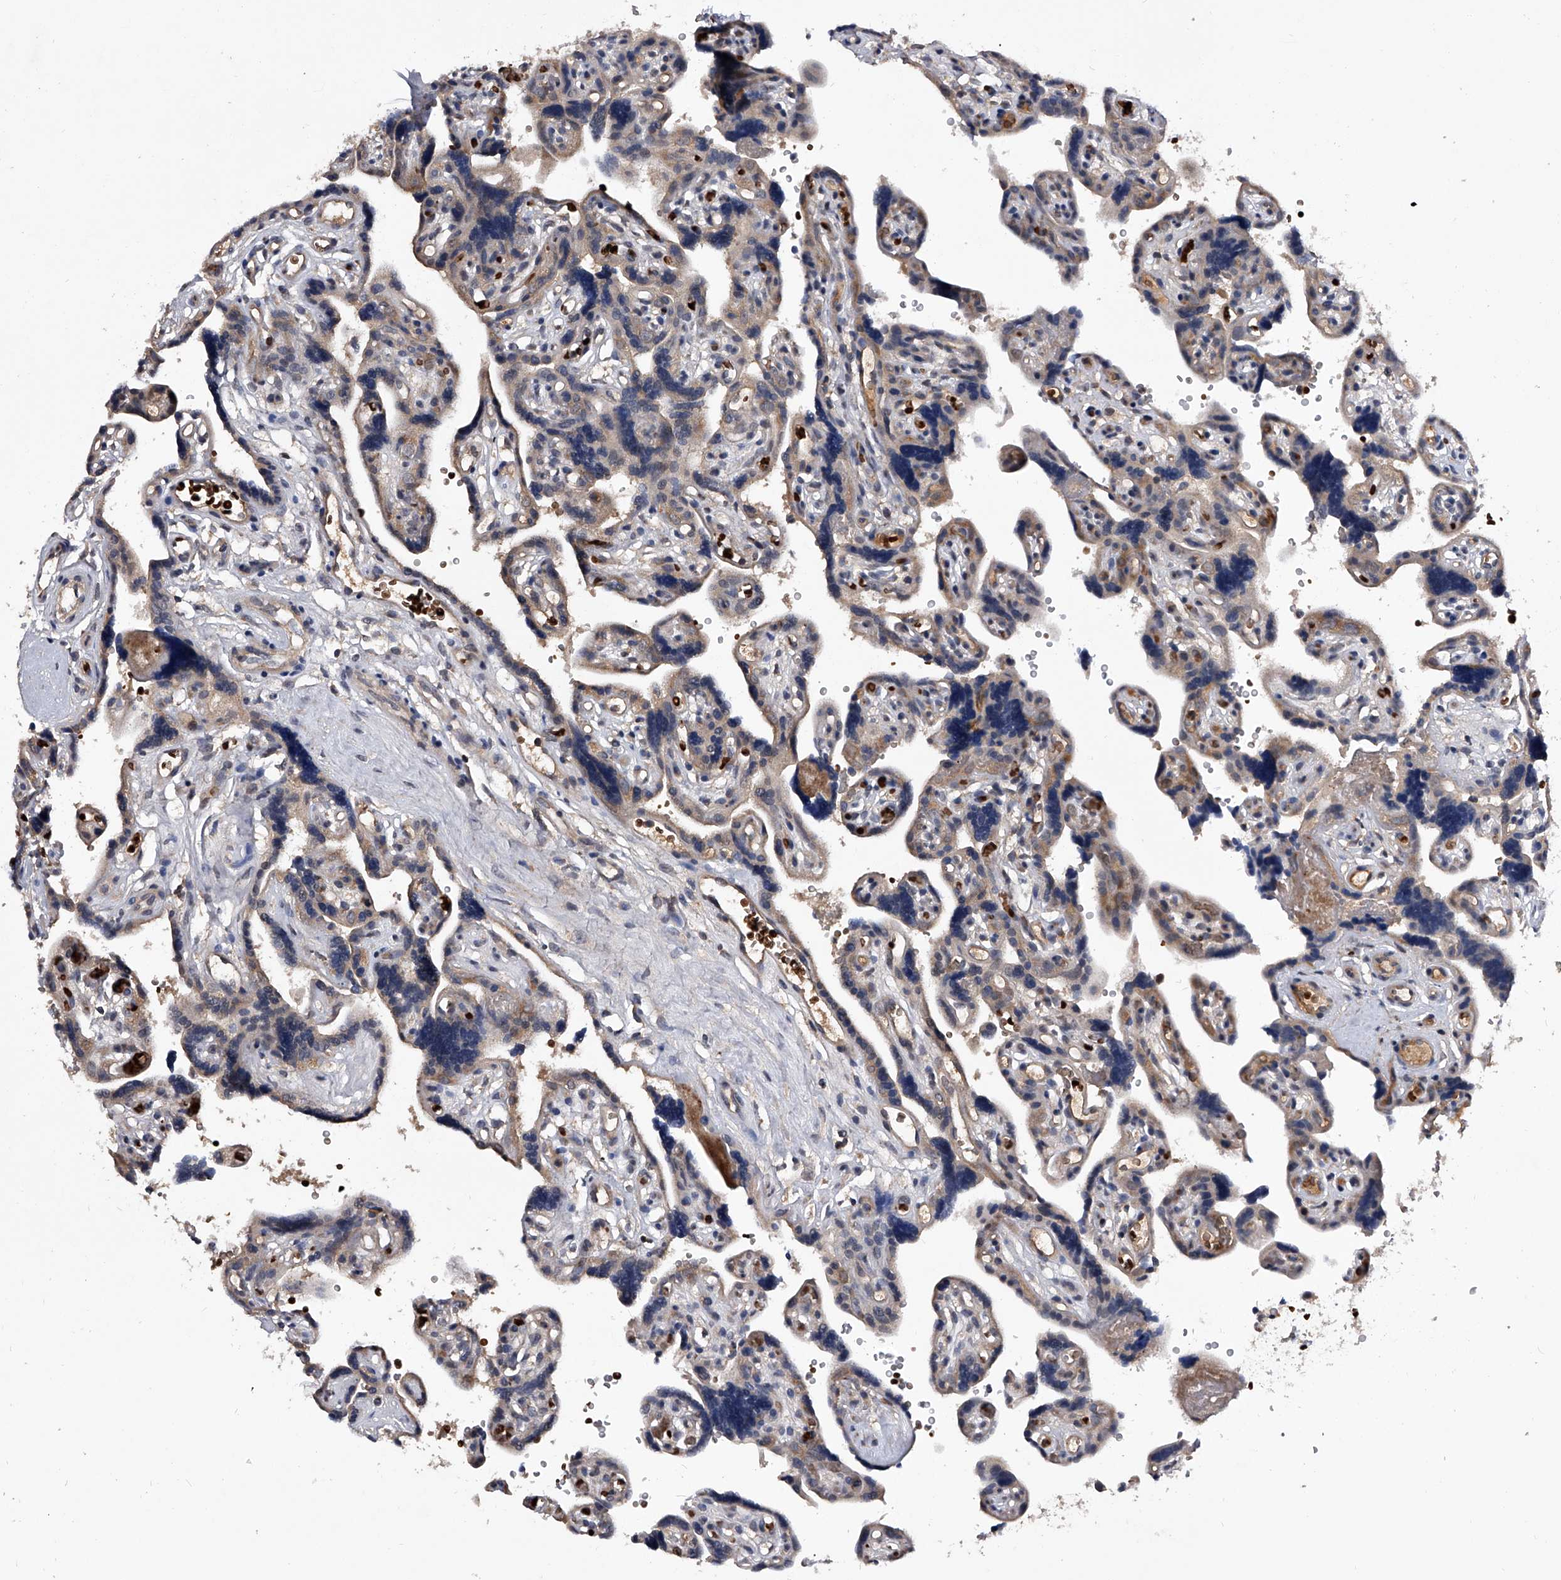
{"staining": {"intensity": "strong", "quantity": "25%-75%", "location": "cytoplasmic/membranous"}, "tissue": "placenta", "cell_type": "Decidual cells", "image_type": "normal", "snomed": [{"axis": "morphology", "description": "Normal tissue, NOS"}, {"axis": "topography", "description": "Placenta"}], "caption": "This image shows benign placenta stained with immunohistochemistry to label a protein in brown. The cytoplasmic/membranous of decidual cells show strong positivity for the protein. Nuclei are counter-stained blue.", "gene": "ZNF30", "patient": {"sex": "female", "age": 30}}